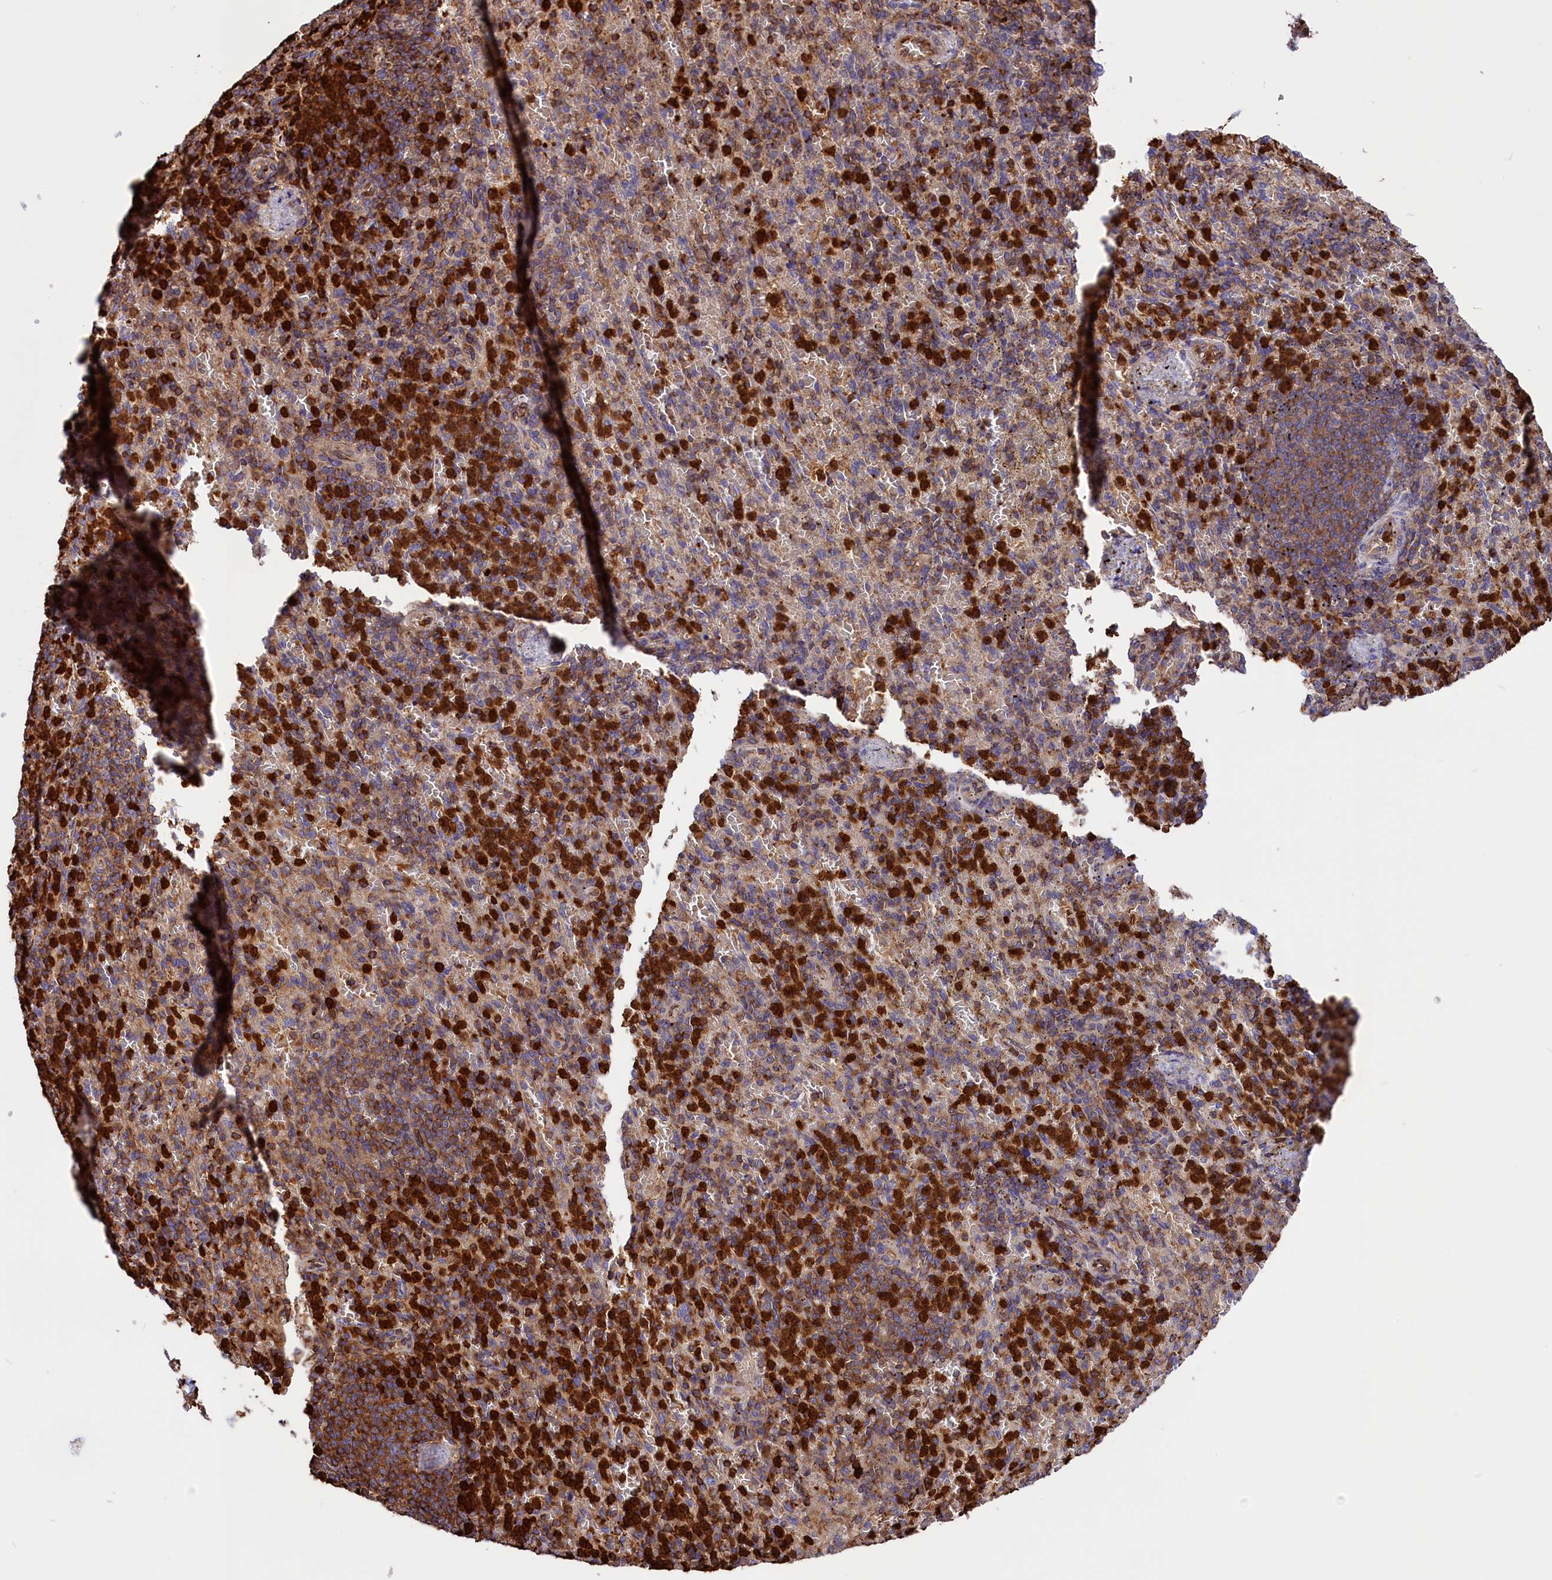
{"staining": {"intensity": "strong", "quantity": "25%-75%", "location": "cytoplasmic/membranous"}, "tissue": "spleen", "cell_type": "Cells in red pulp", "image_type": "normal", "snomed": [{"axis": "morphology", "description": "Normal tissue, NOS"}, {"axis": "topography", "description": "Spleen"}], "caption": "Immunohistochemistry (IHC) of benign spleen reveals high levels of strong cytoplasmic/membranous staining in approximately 25%-75% of cells in red pulp. The protein of interest is shown in brown color, while the nuclei are stained blue.", "gene": "CD99L2", "patient": {"sex": "female", "age": 74}}